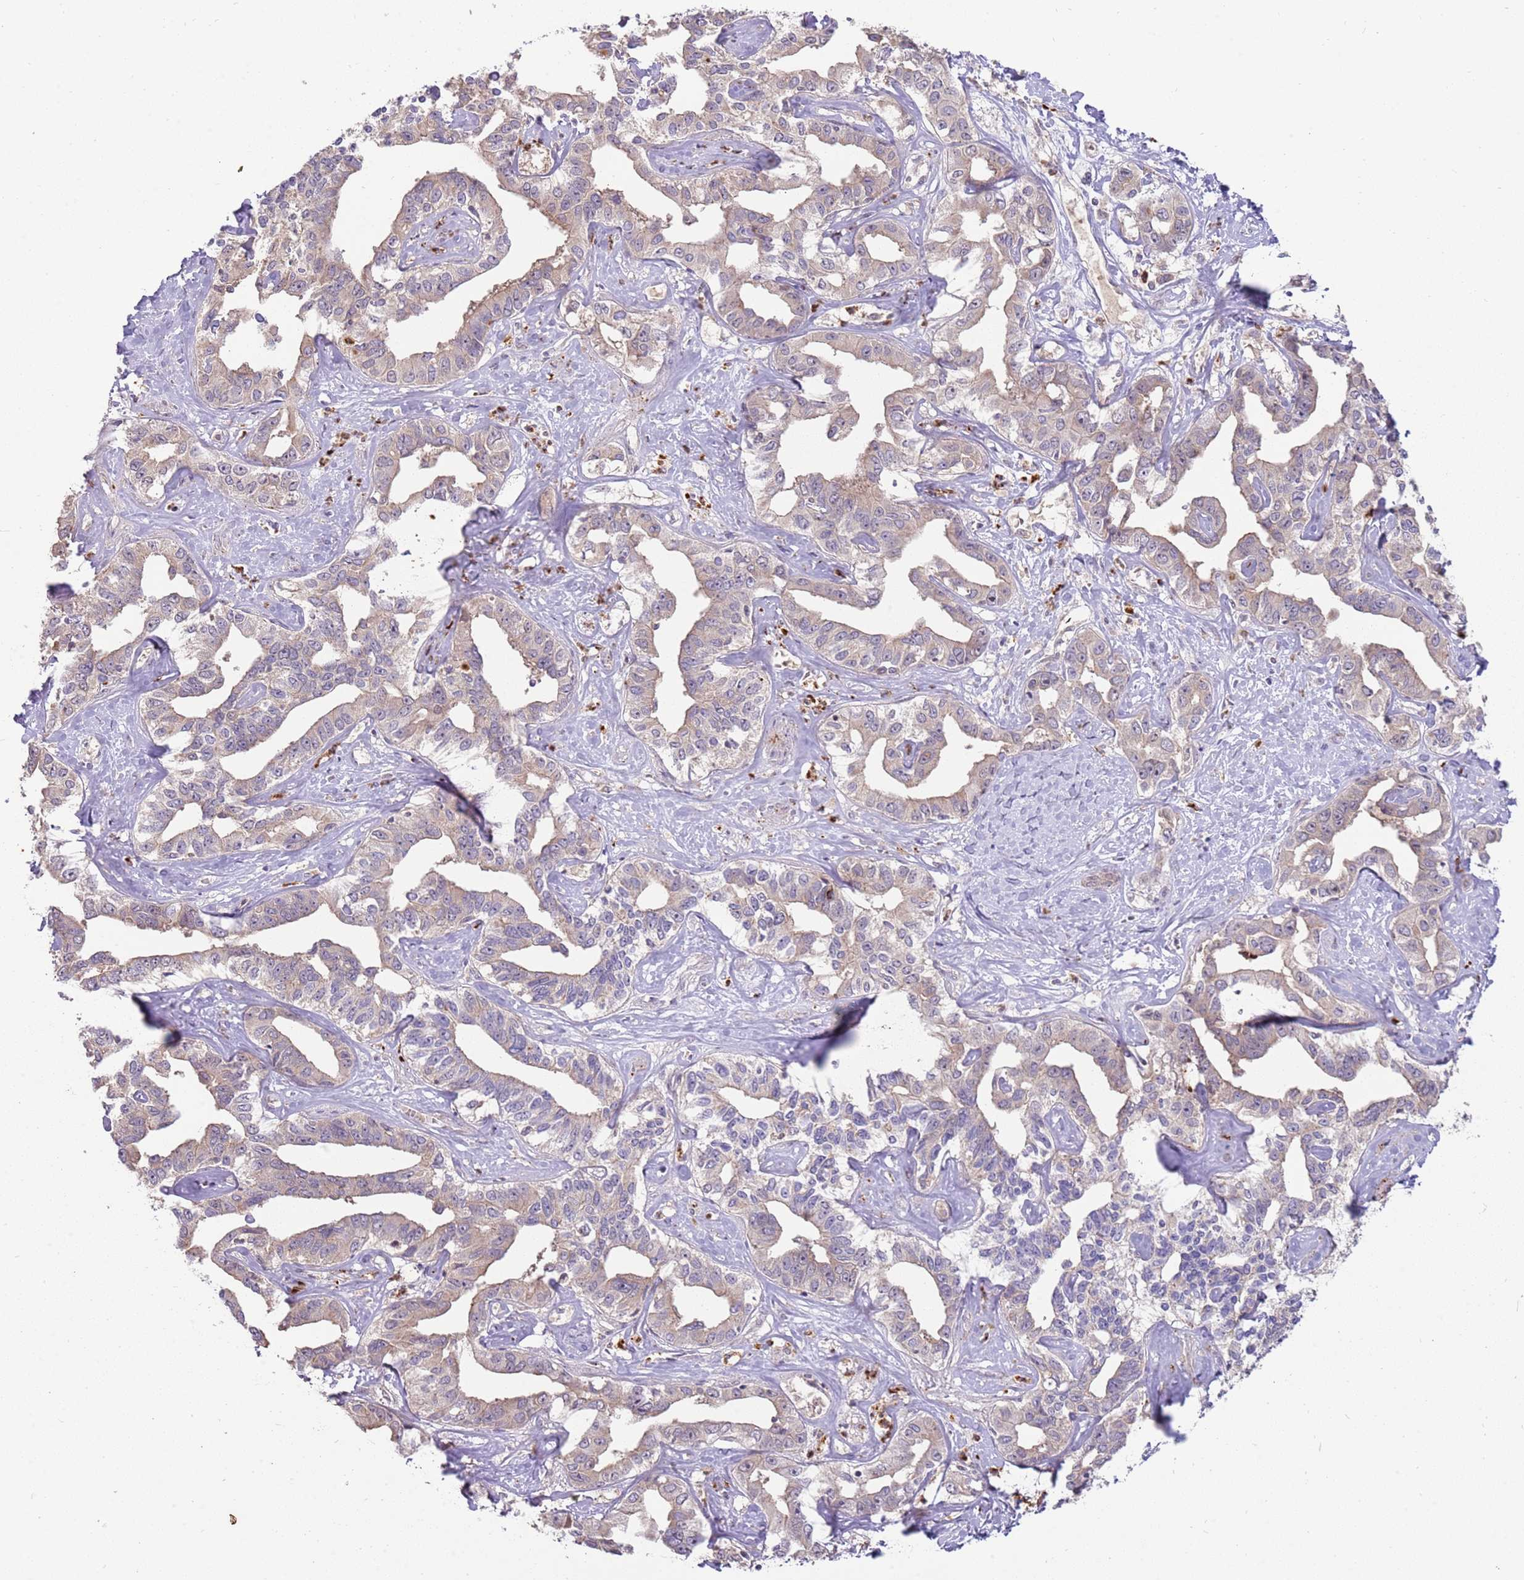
{"staining": {"intensity": "weak", "quantity": "25%-75%", "location": "cytoplasmic/membranous"}, "tissue": "liver cancer", "cell_type": "Tumor cells", "image_type": "cancer", "snomed": [{"axis": "morphology", "description": "Cholangiocarcinoma"}, {"axis": "topography", "description": "Liver"}], "caption": "Immunohistochemical staining of liver cancer (cholangiocarcinoma) reveals weak cytoplasmic/membranous protein staining in approximately 25%-75% of tumor cells.", "gene": "NBPF6", "patient": {"sex": "male", "age": 59}}